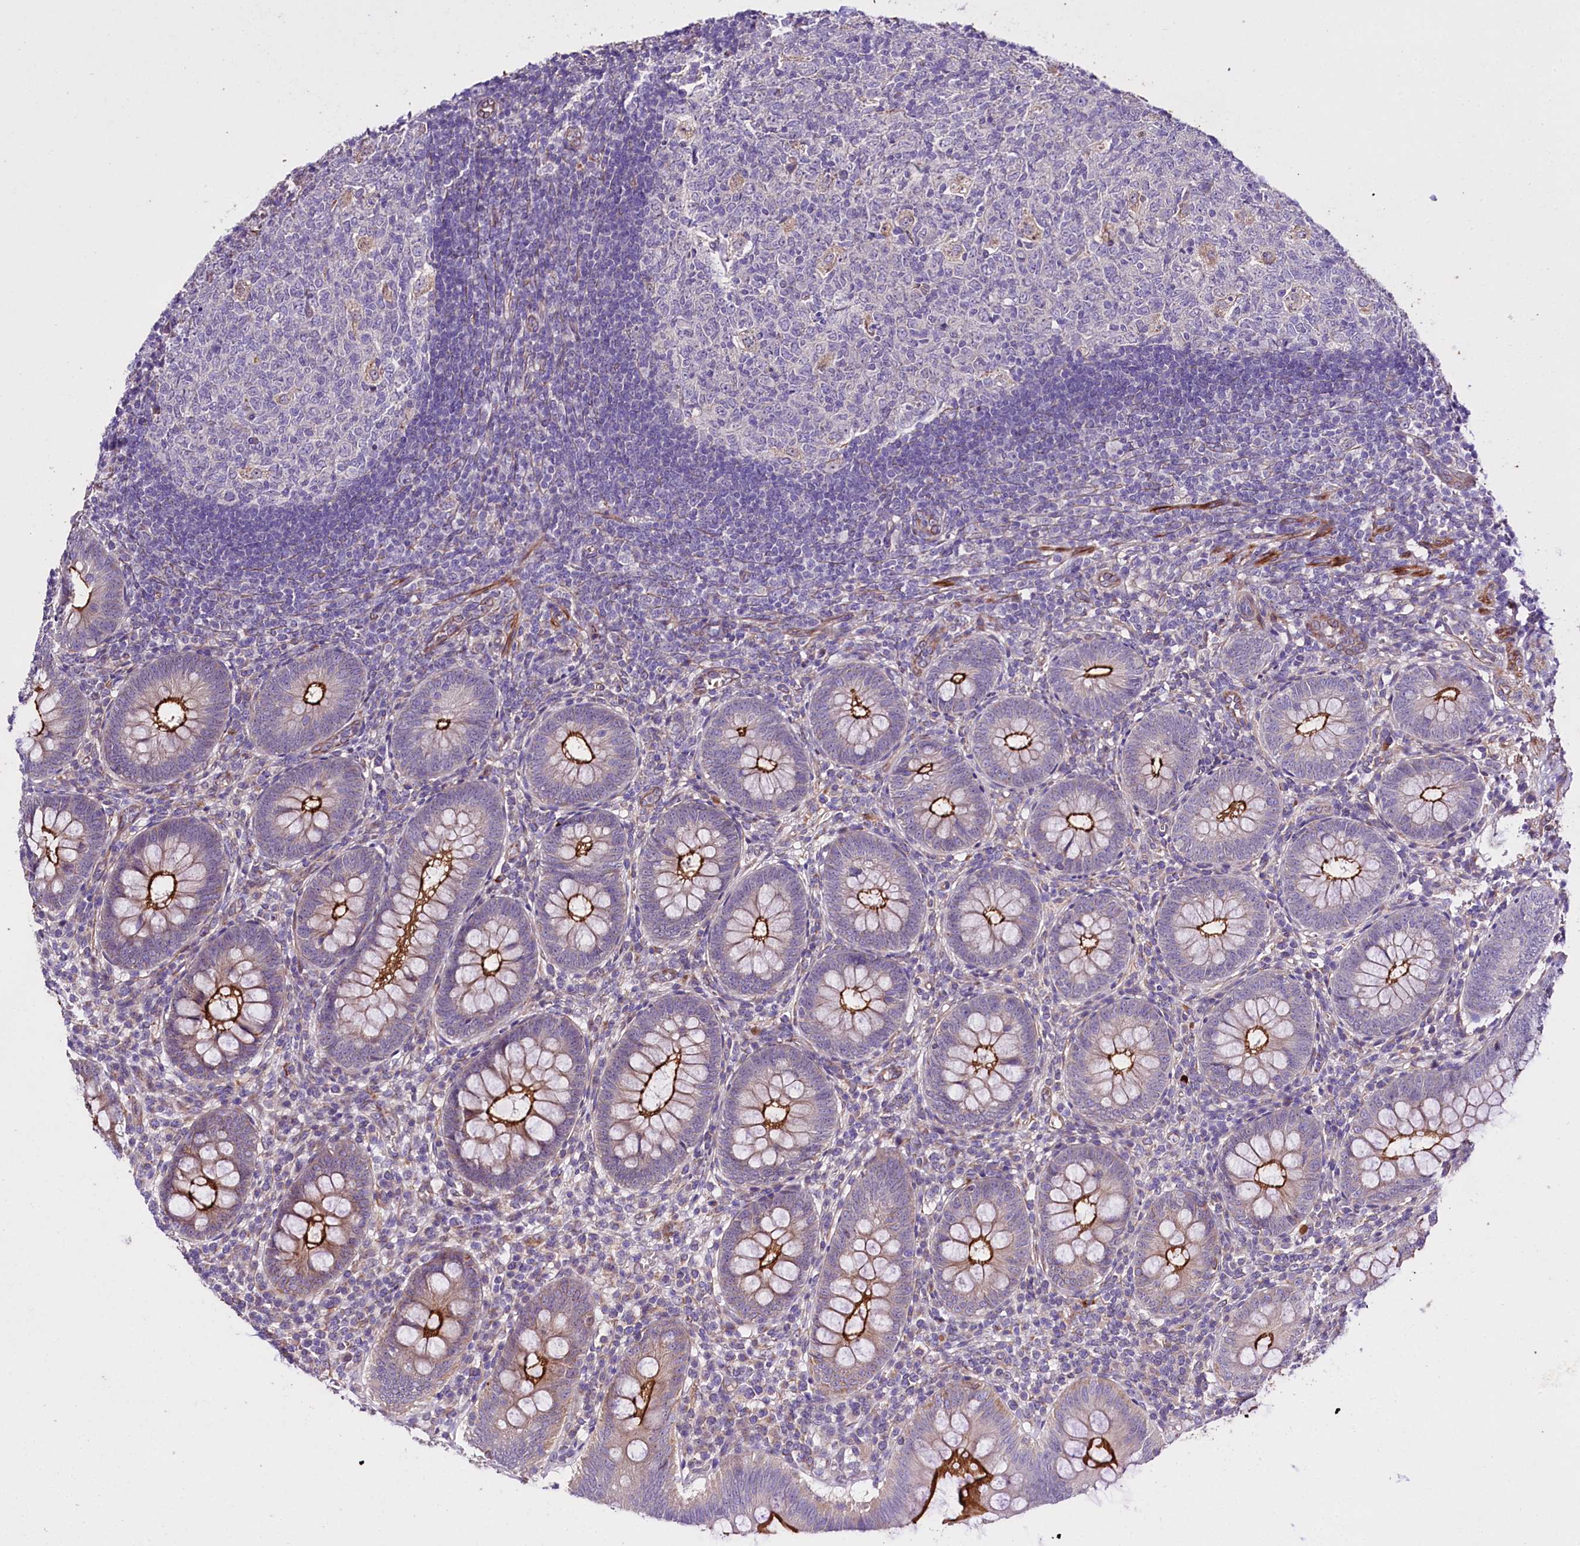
{"staining": {"intensity": "strong", "quantity": "25%-75%", "location": "cytoplasmic/membranous"}, "tissue": "appendix", "cell_type": "Glandular cells", "image_type": "normal", "snomed": [{"axis": "morphology", "description": "Normal tissue, NOS"}, {"axis": "topography", "description": "Appendix"}], "caption": "Immunohistochemistry of benign human appendix demonstrates high levels of strong cytoplasmic/membranous positivity in approximately 25%-75% of glandular cells.", "gene": "SLC7A1", "patient": {"sex": "male", "age": 14}}